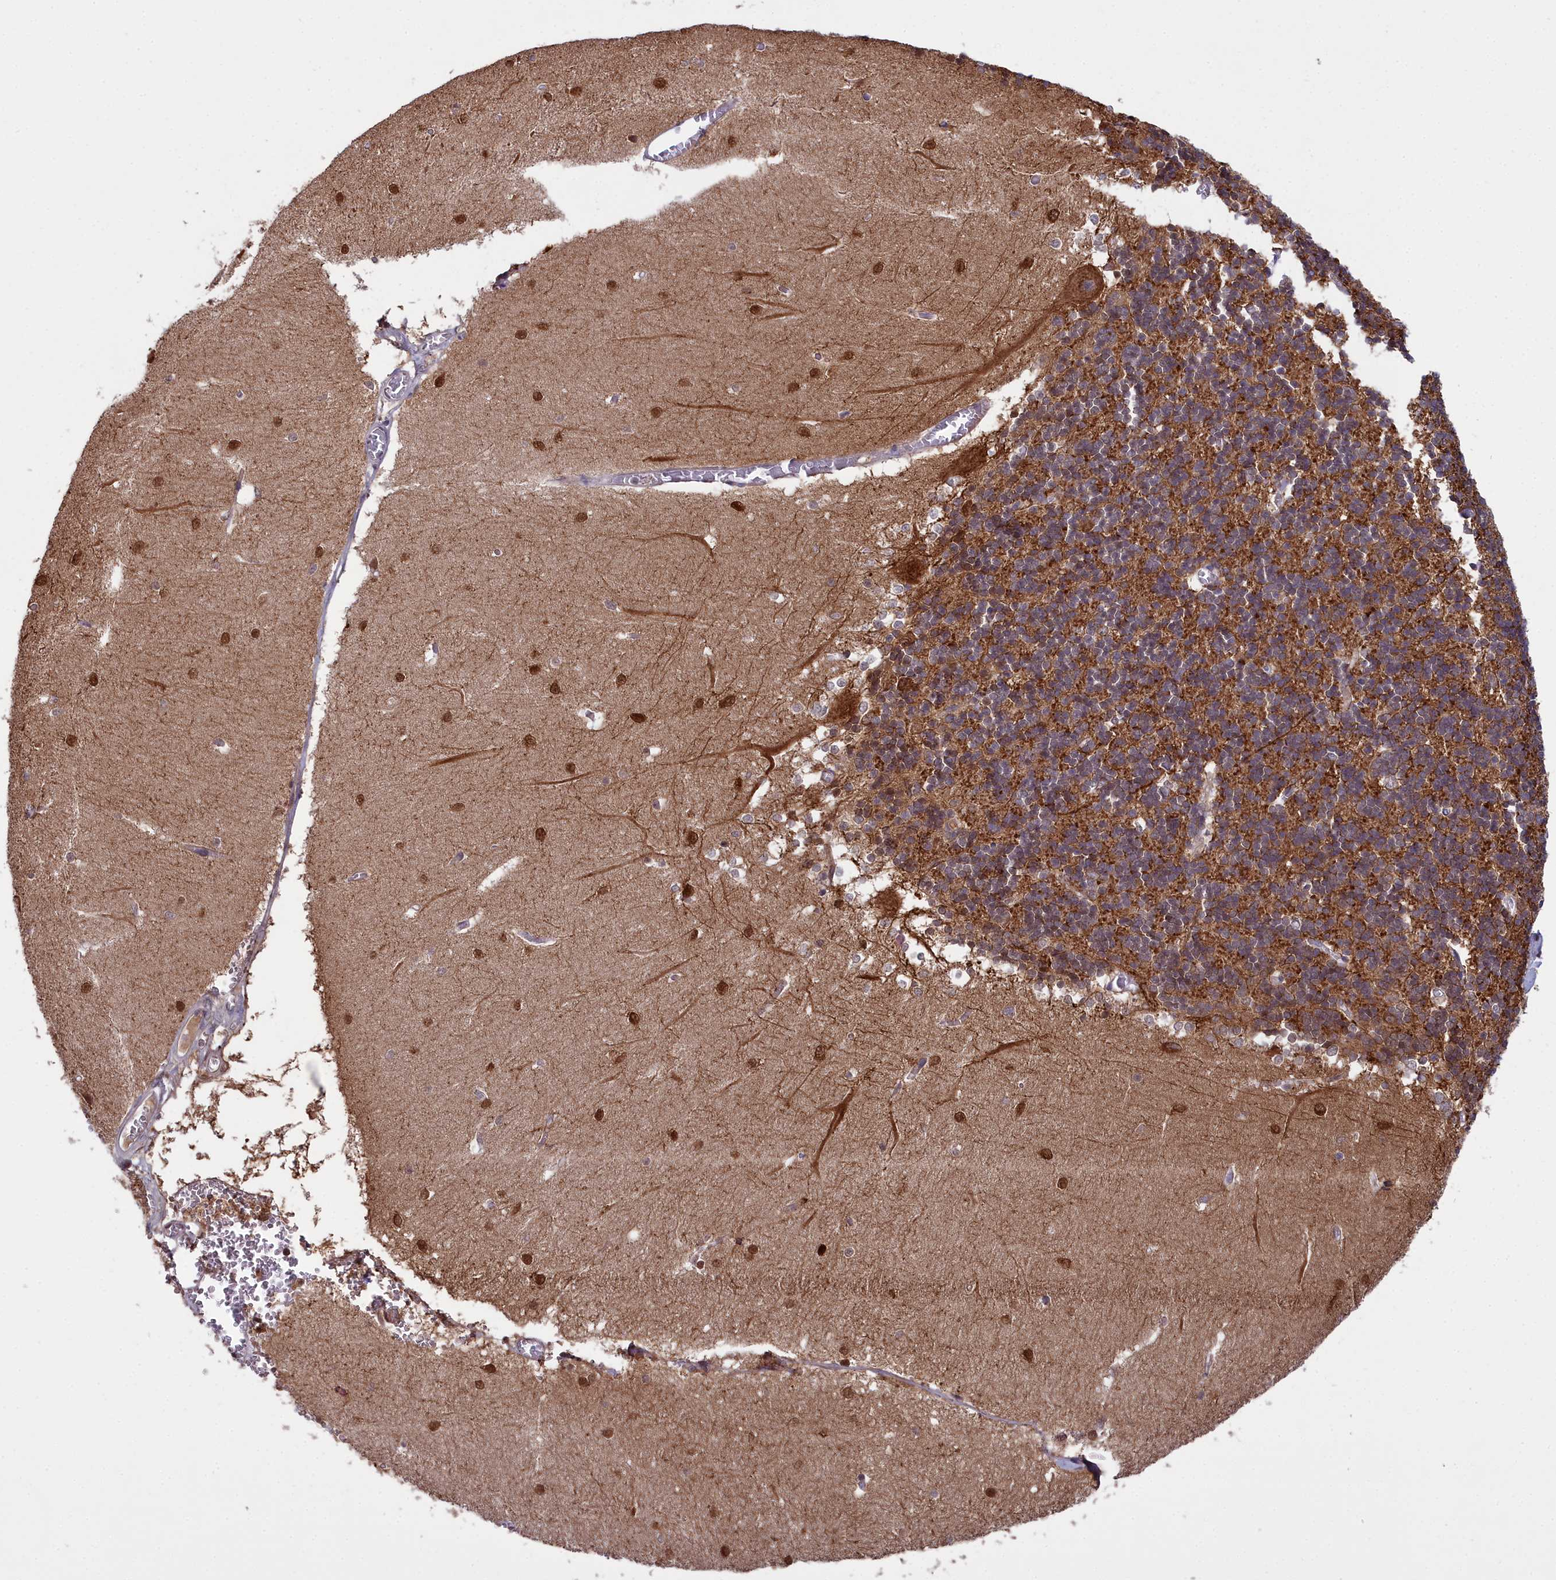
{"staining": {"intensity": "strong", "quantity": "25%-75%", "location": "cytoplasmic/membranous"}, "tissue": "cerebellum", "cell_type": "Cells in granular layer", "image_type": "normal", "snomed": [{"axis": "morphology", "description": "Normal tissue, NOS"}, {"axis": "topography", "description": "Cerebellum"}], "caption": "Immunohistochemical staining of normal human cerebellum reveals high levels of strong cytoplasmic/membranous positivity in approximately 25%-75% of cells in granular layer.", "gene": "MAP6", "patient": {"sex": "male", "age": 37}}